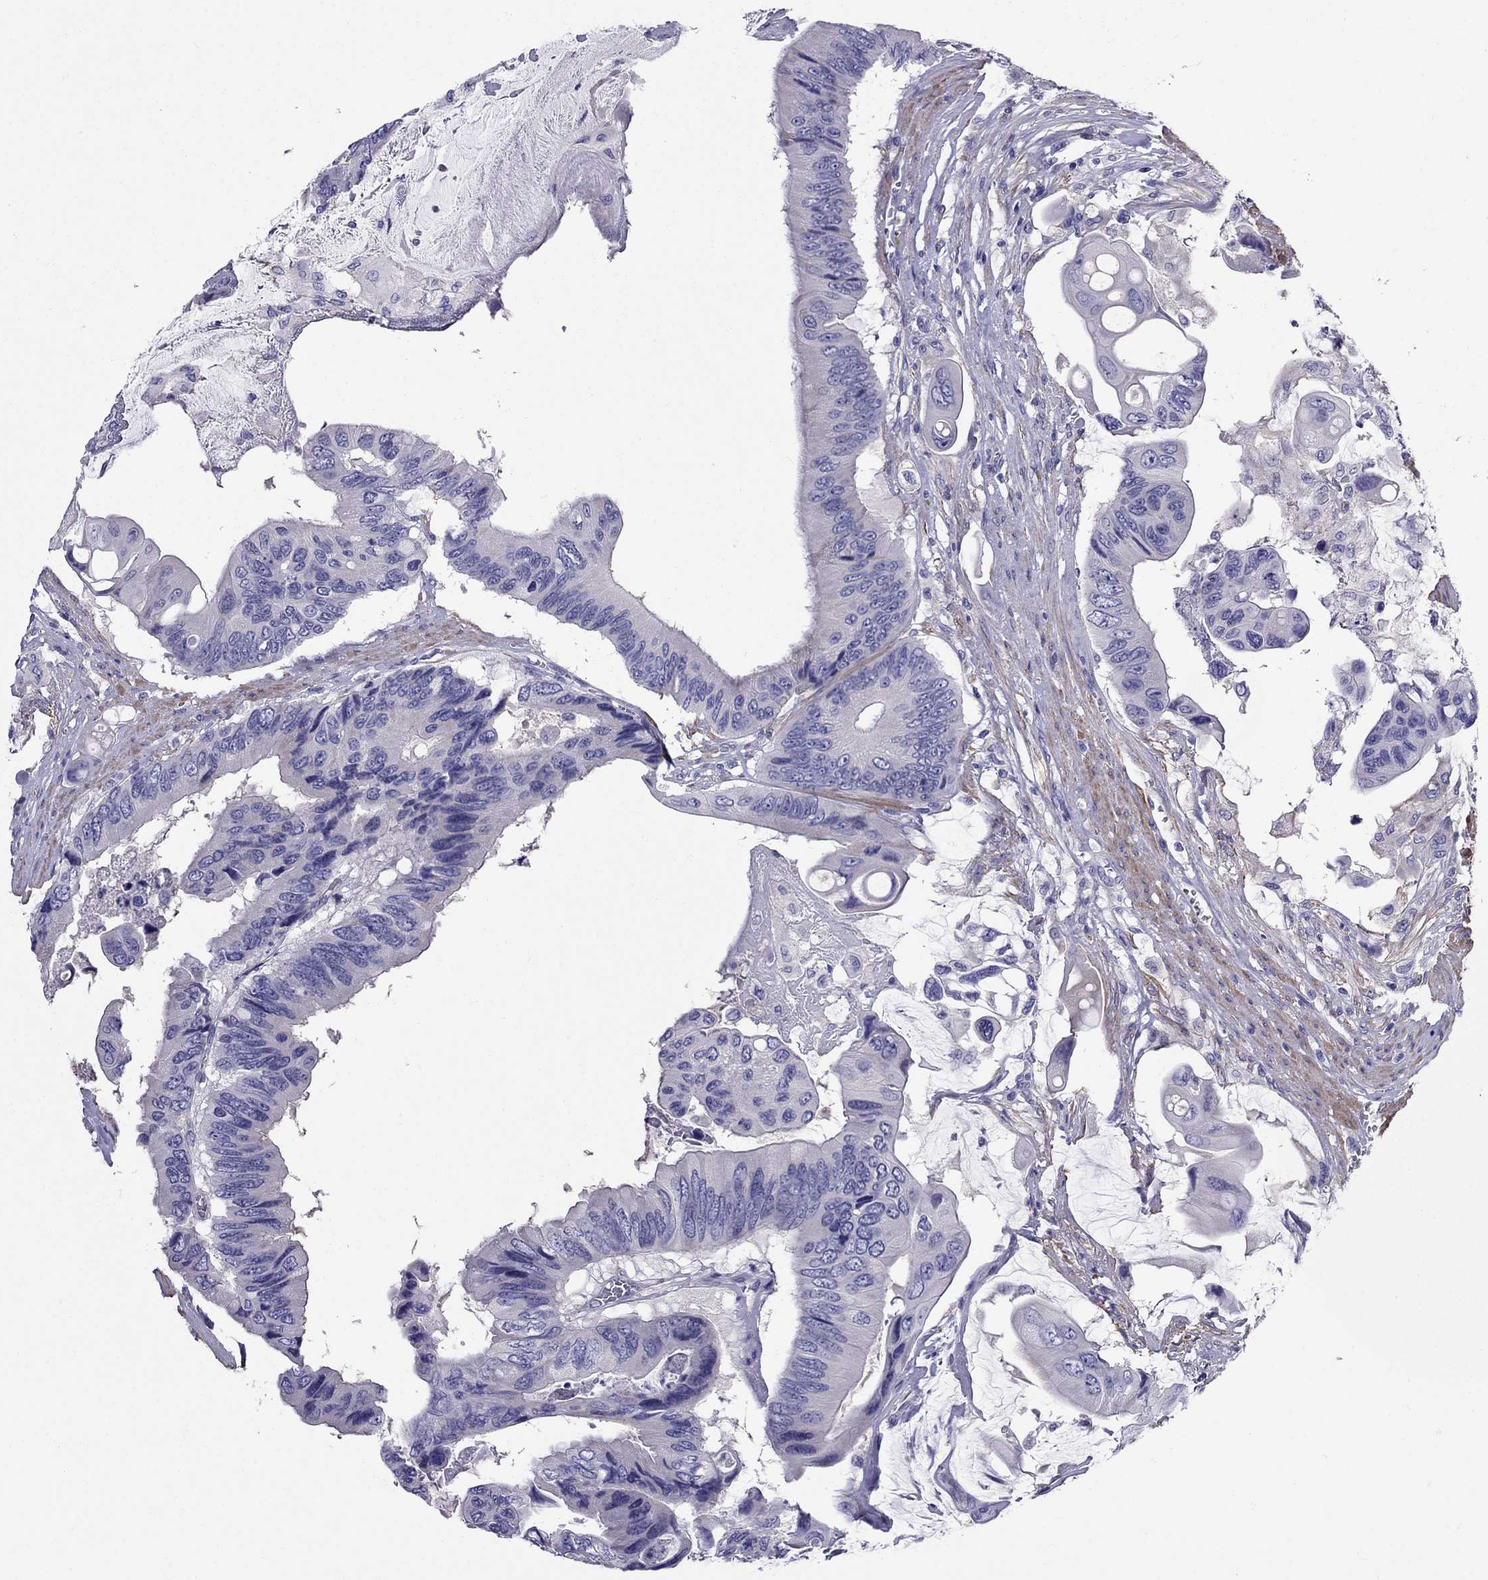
{"staining": {"intensity": "negative", "quantity": "none", "location": "none"}, "tissue": "colorectal cancer", "cell_type": "Tumor cells", "image_type": "cancer", "snomed": [{"axis": "morphology", "description": "Adenocarcinoma, NOS"}, {"axis": "topography", "description": "Rectum"}], "caption": "Adenocarcinoma (colorectal) stained for a protein using immunohistochemistry reveals no expression tumor cells.", "gene": "GPR50", "patient": {"sex": "male", "age": 63}}